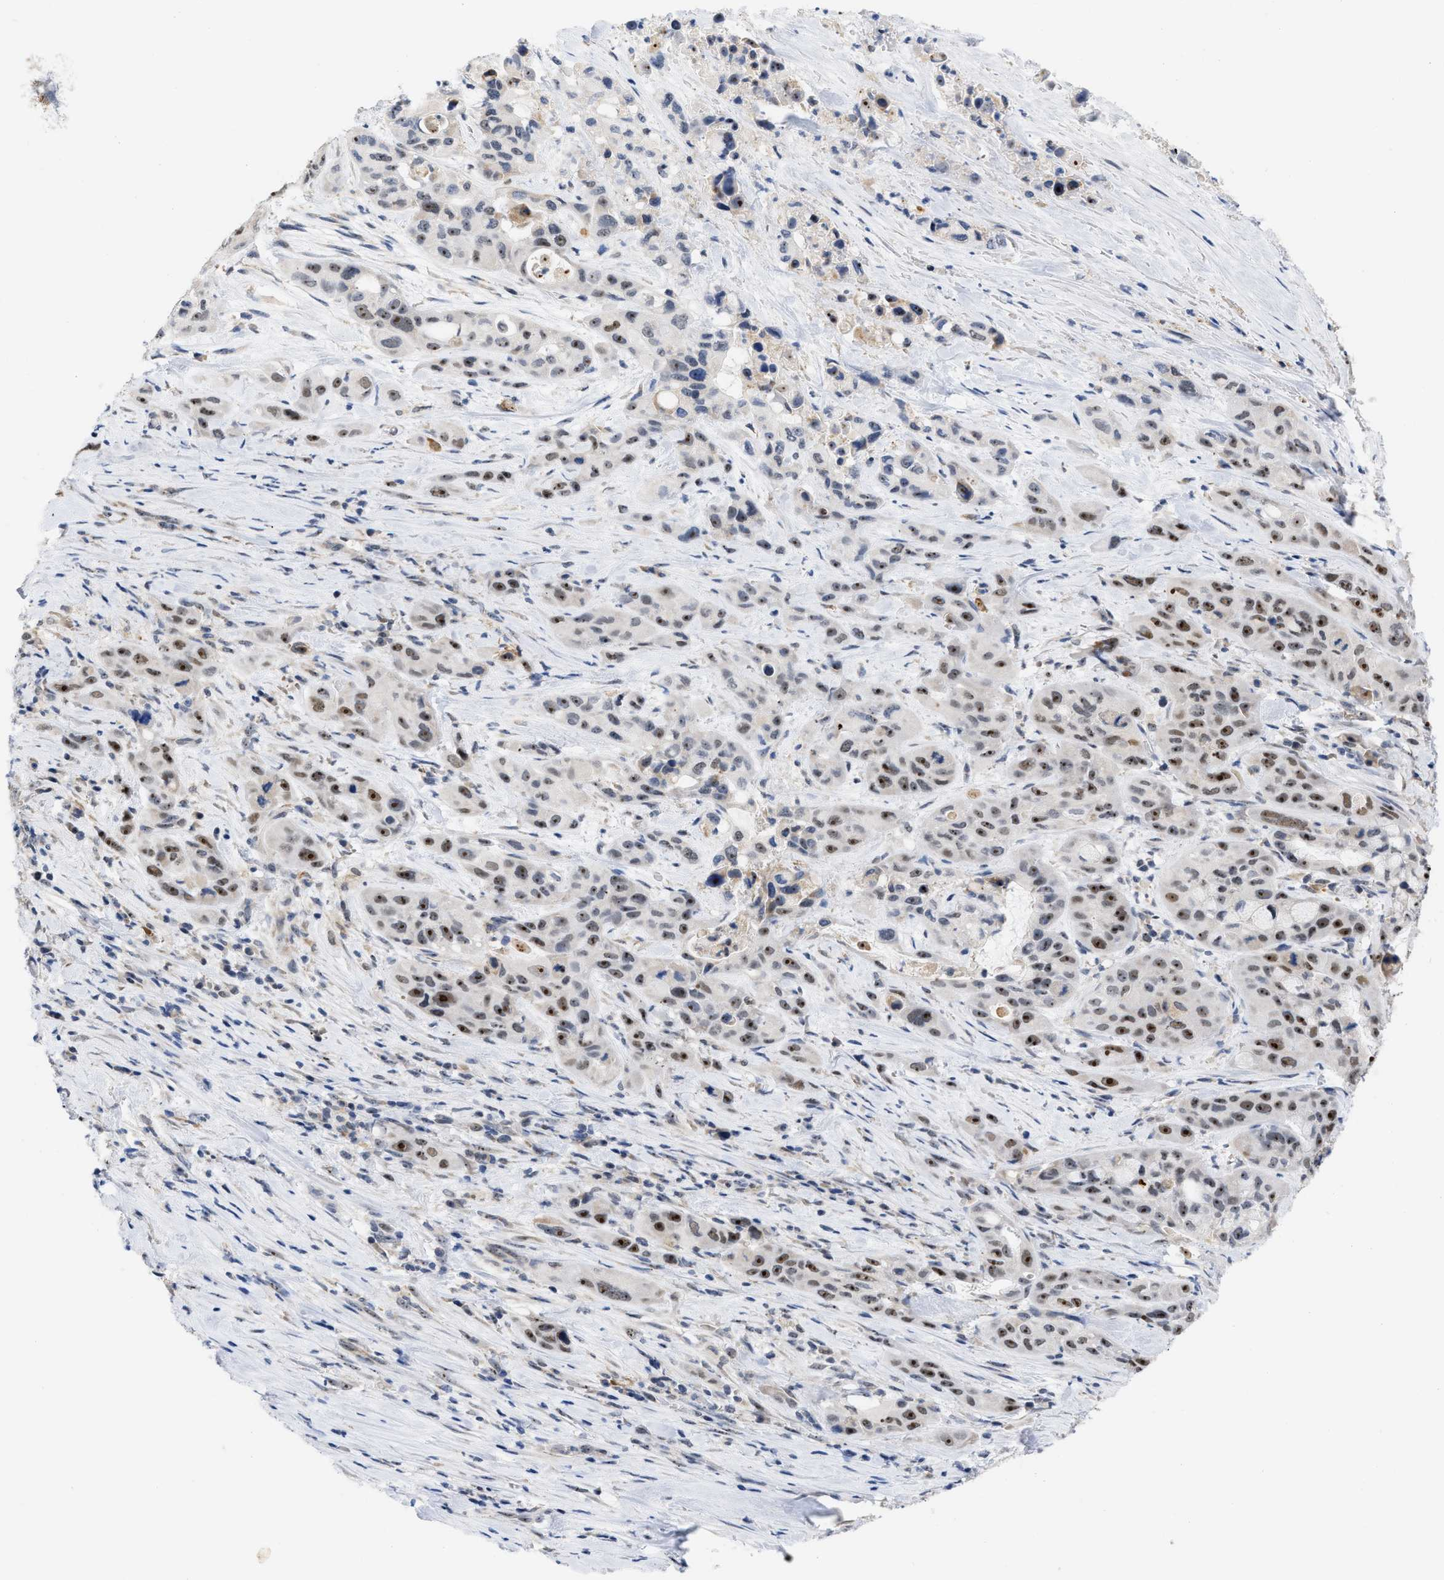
{"staining": {"intensity": "moderate", "quantity": "25%-75%", "location": "nuclear"}, "tissue": "pancreatic cancer", "cell_type": "Tumor cells", "image_type": "cancer", "snomed": [{"axis": "morphology", "description": "Adenocarcinoma, NOS"}, {"axis": "topography", "description": "Pancreas"}], "caption": "Moderate nuclear staining for a protein is appreciated in about 25%-75% of tumor cells of pancreatic cancer using IHC.", "gene": "ELAC2", "patient": {"sex": "male", "age": 53}}